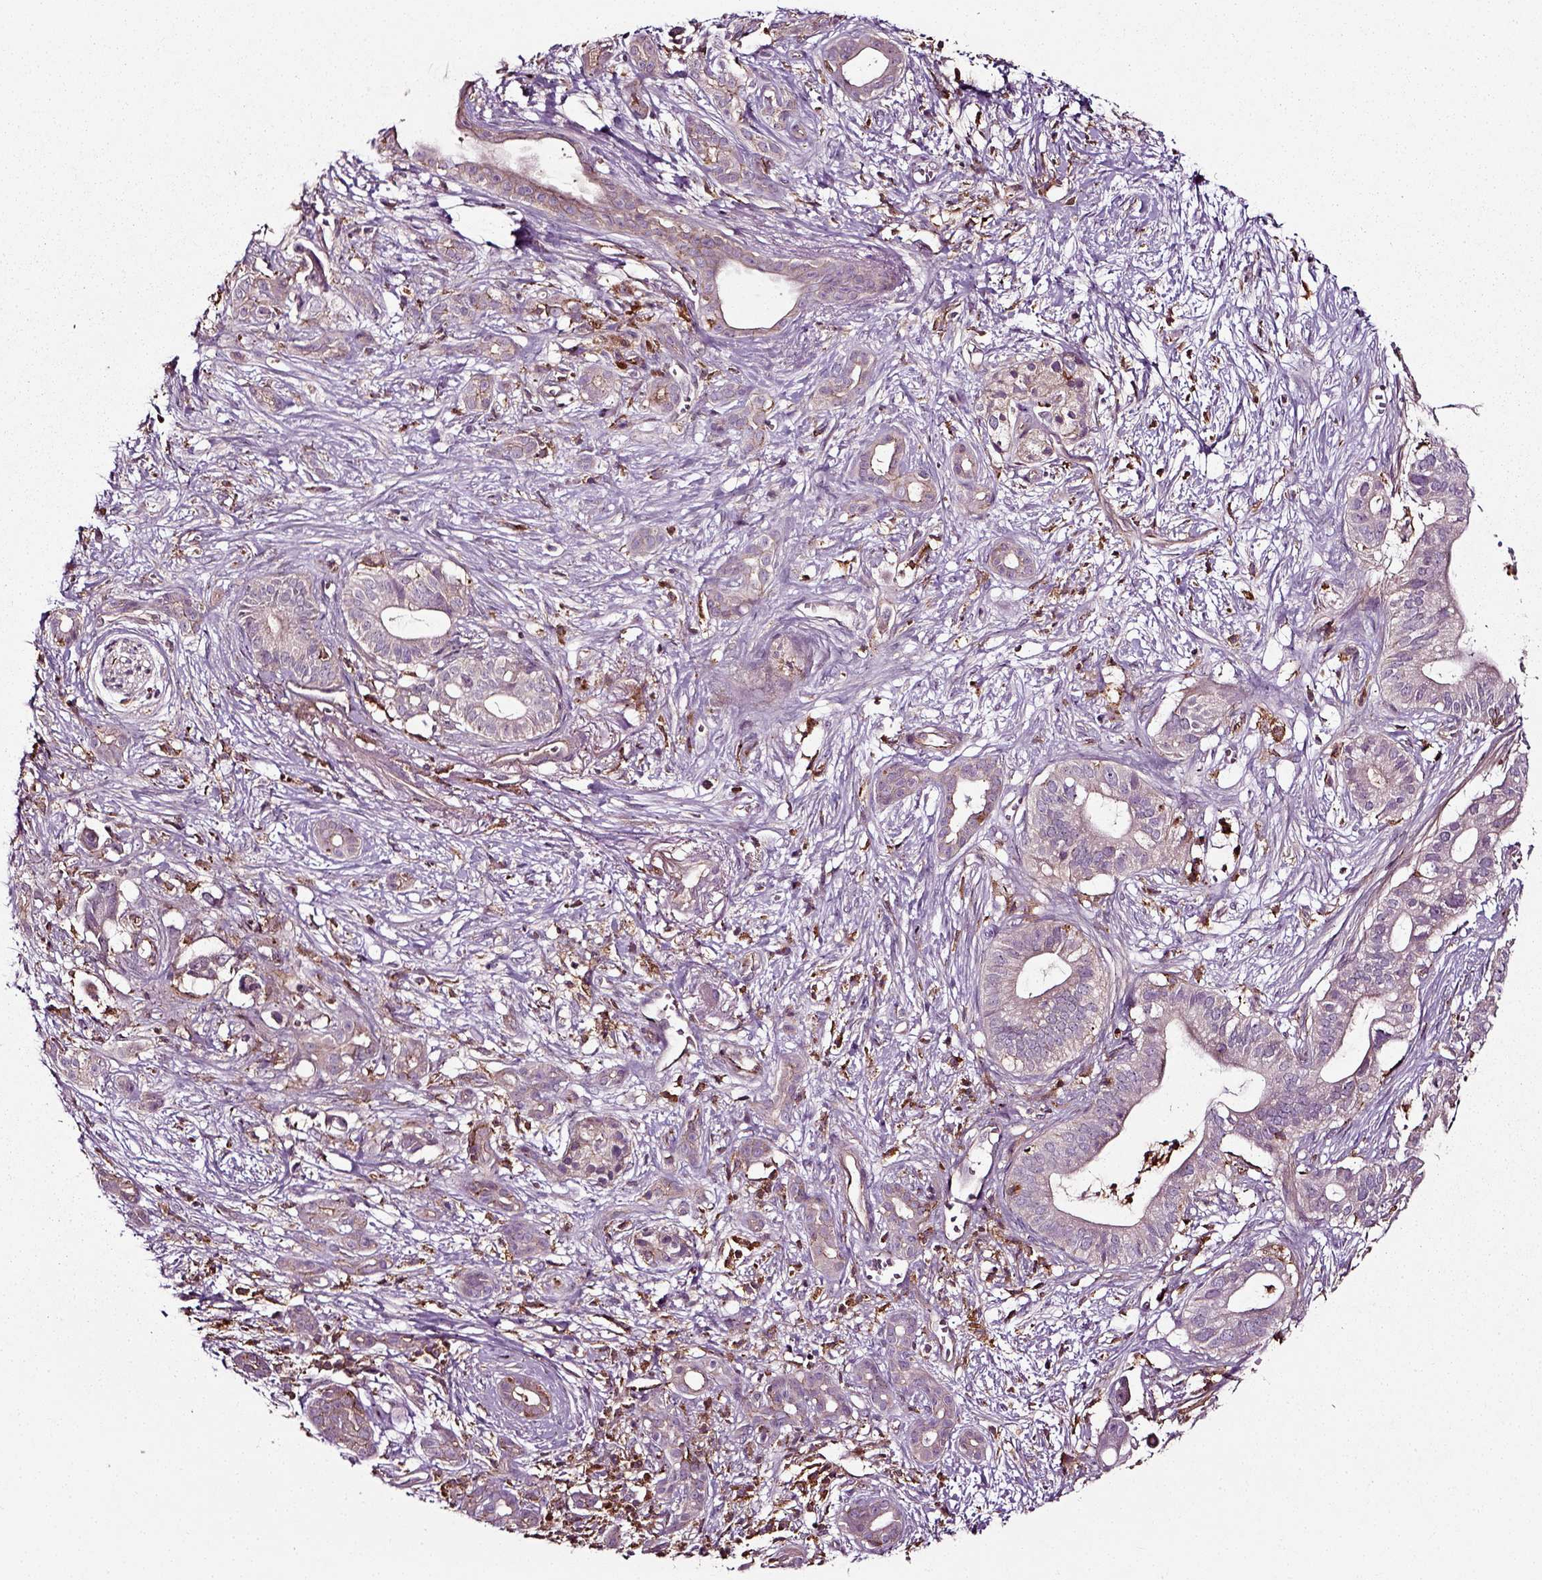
{"staining": {"intensity": "negative", "quantity": "none", "location": "none"}, "tissue": "pancreatic cancer", "cell_type": "Tumor cells", "image_type": "cancer", "snomed": [{"axis": "morphology", "description": "Adenocarcinoma, NOS"}, {"axis": "topography", "description": "Pancreas"}], "caption": "DAB immunohistochemical staining of pancreatic cancer (adenocarcinoma) shows no significant staining in tumor cells.", "gene": "RHOF", "patient": {"sex": "male", "age": 61}}